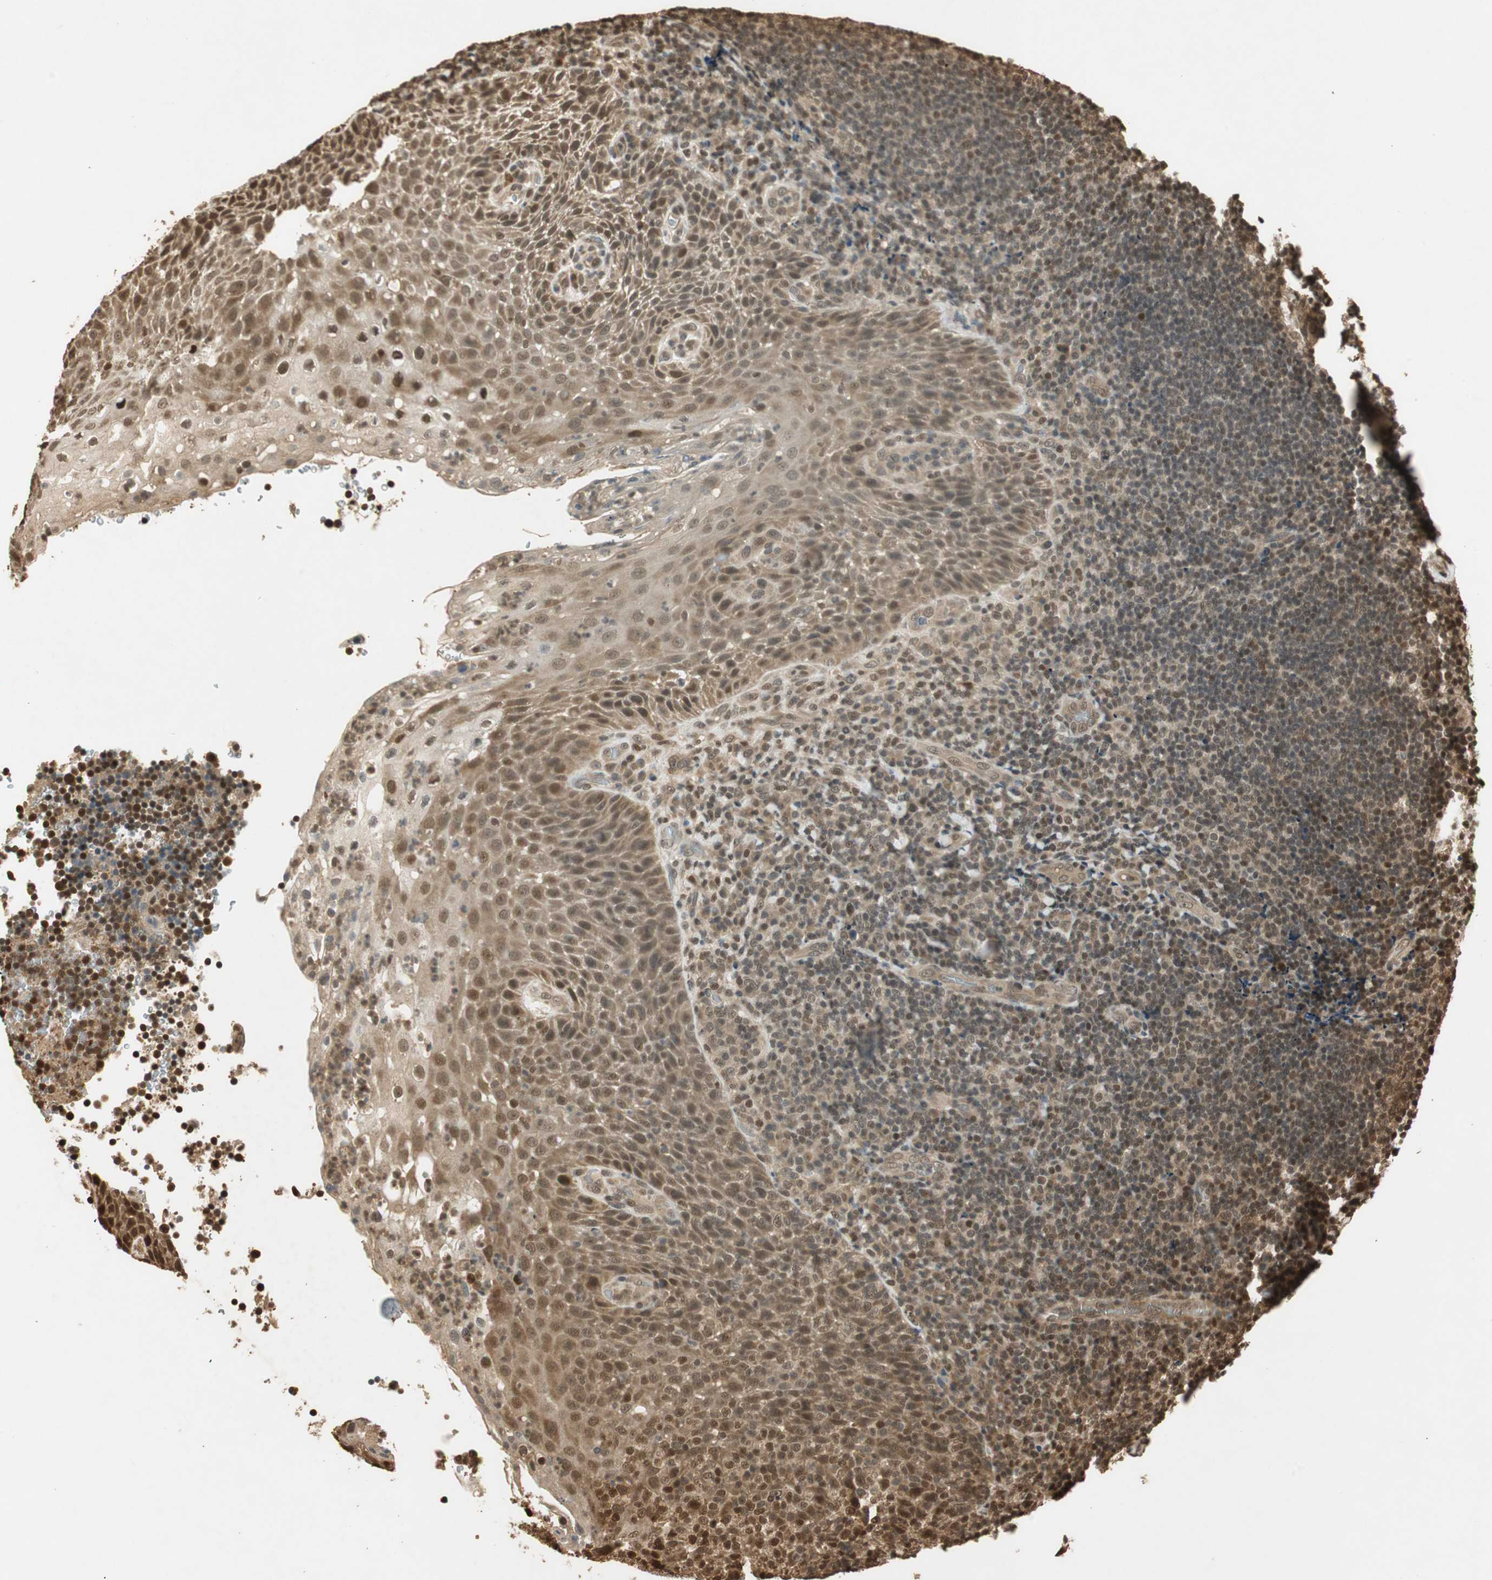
{"staining": {"intensity": "moderate", "quantity": ">75%", "location": "cytoplasmic/membranous,nuclear"}, "tissue": "lymphoma", "cell_type": "Tumor cells", "image_type": "cancer", "snomed": [{"axis": "morphology", "description": "Malignant lymphoma, non-Hodgkin's type, High grade"}, {"axis": "topography", "description": "Tonsil"}], "caption": "The immunohistochemical stain highlights moderate cytoplasmic/membranous and nuclear positivity in tumor cells of lymphoma tissue. Nuclei are stained in blue.", "gene": "RPA3", "patient": {"sex": "female", "age": 36}}